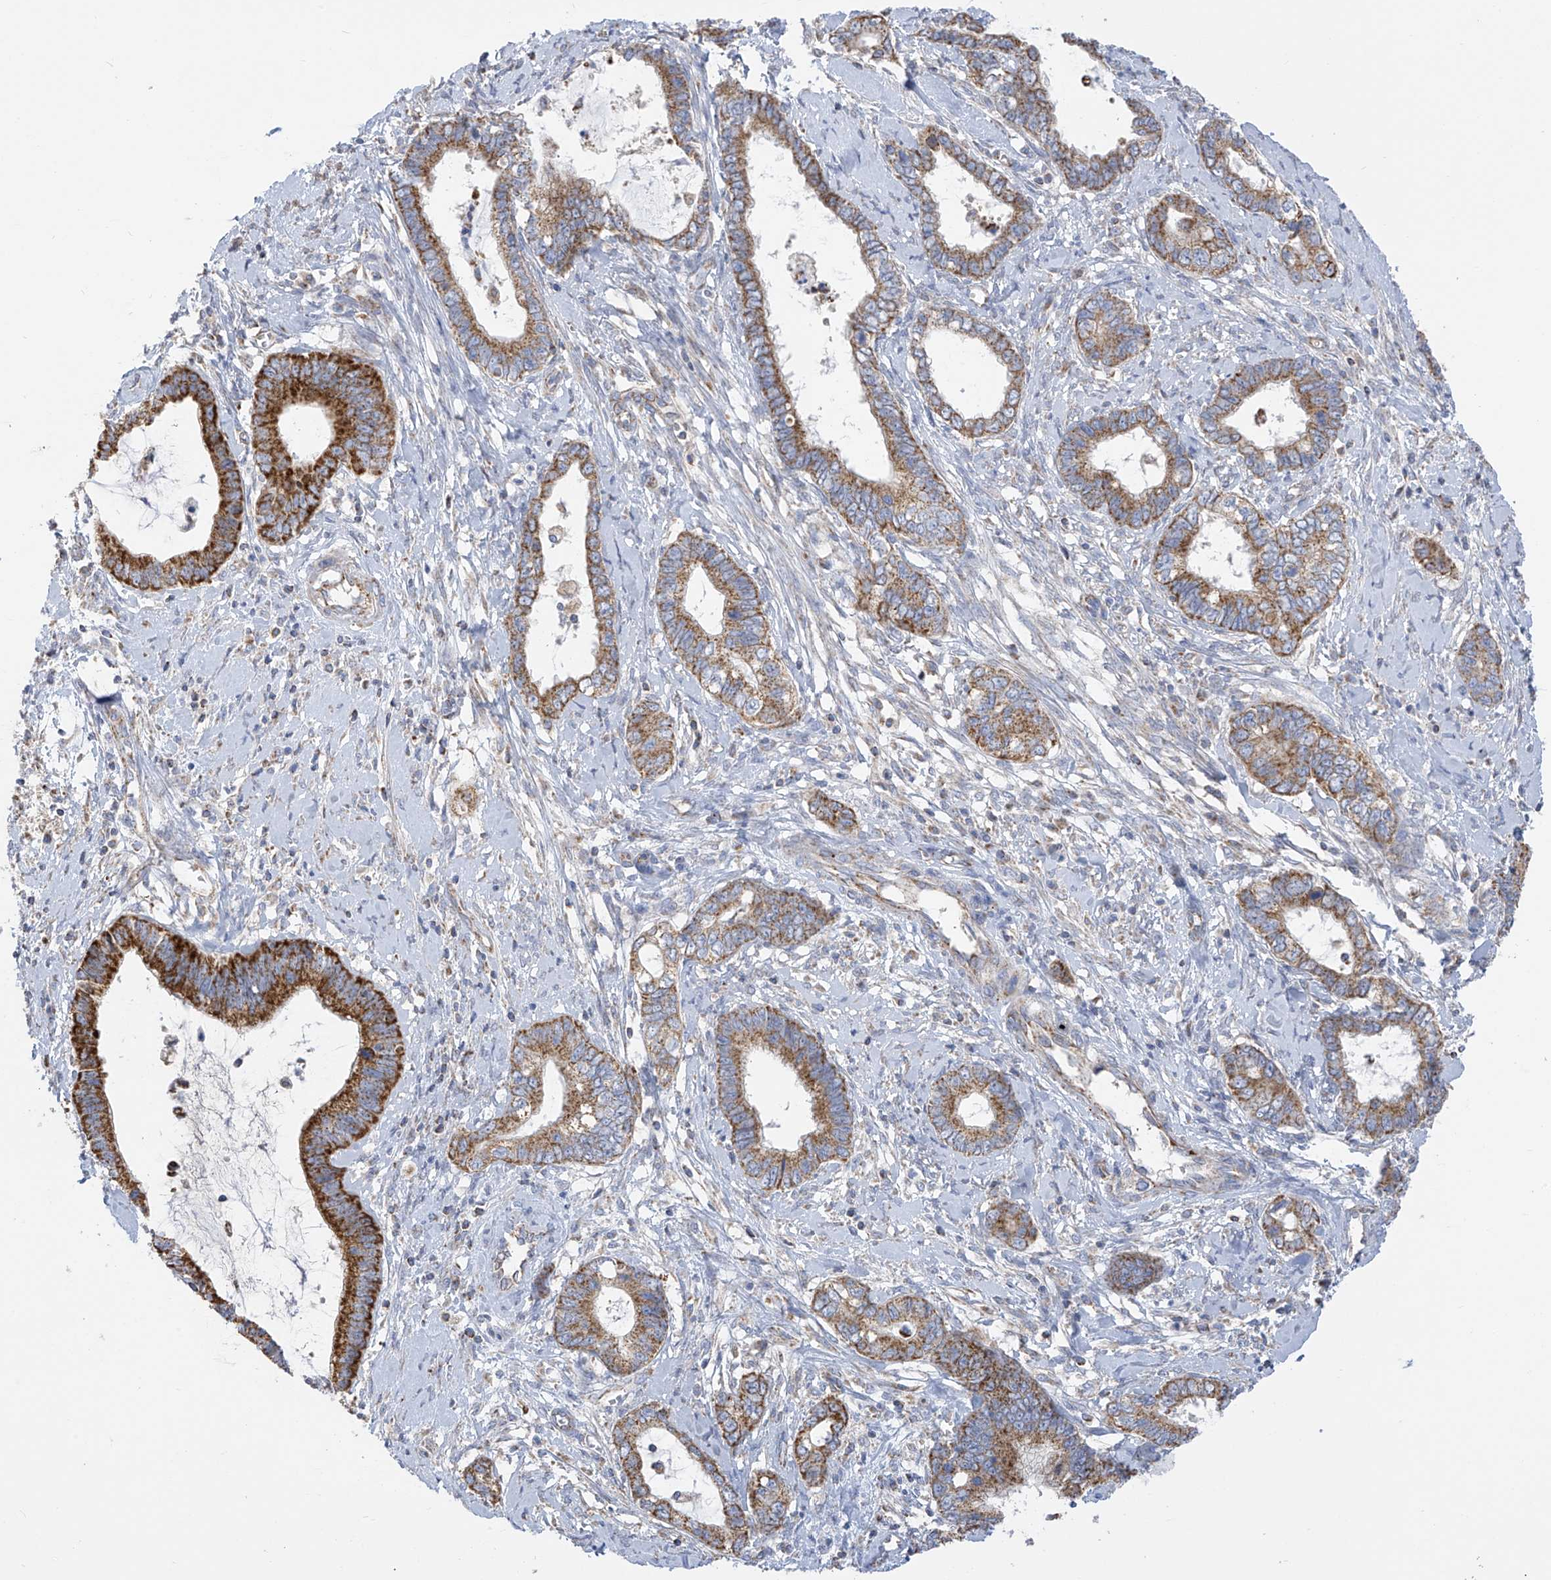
{"staining": {"intensity": "strong", "quantity": ">75%", "location": "cytoplasmic/membranous"}, "tissue": "cervical cancer", "cell_type": "Tumor cells", "image_type": "cancer", "snomed": [{"axis": "morphology", "description": "Adenocarcinoma, NOS"}, {"axis": "topography", "description": "Cervix"}], "caption": "About >75% of tumor cells in human cervical cancer (adenocarcinoma) reveal strong cytoplasmic/membranous protein positivity as visualized by brown immunohistochemical staining.", "gene": "PNPT1", "patient": {"sex": "female", "age": 44}}